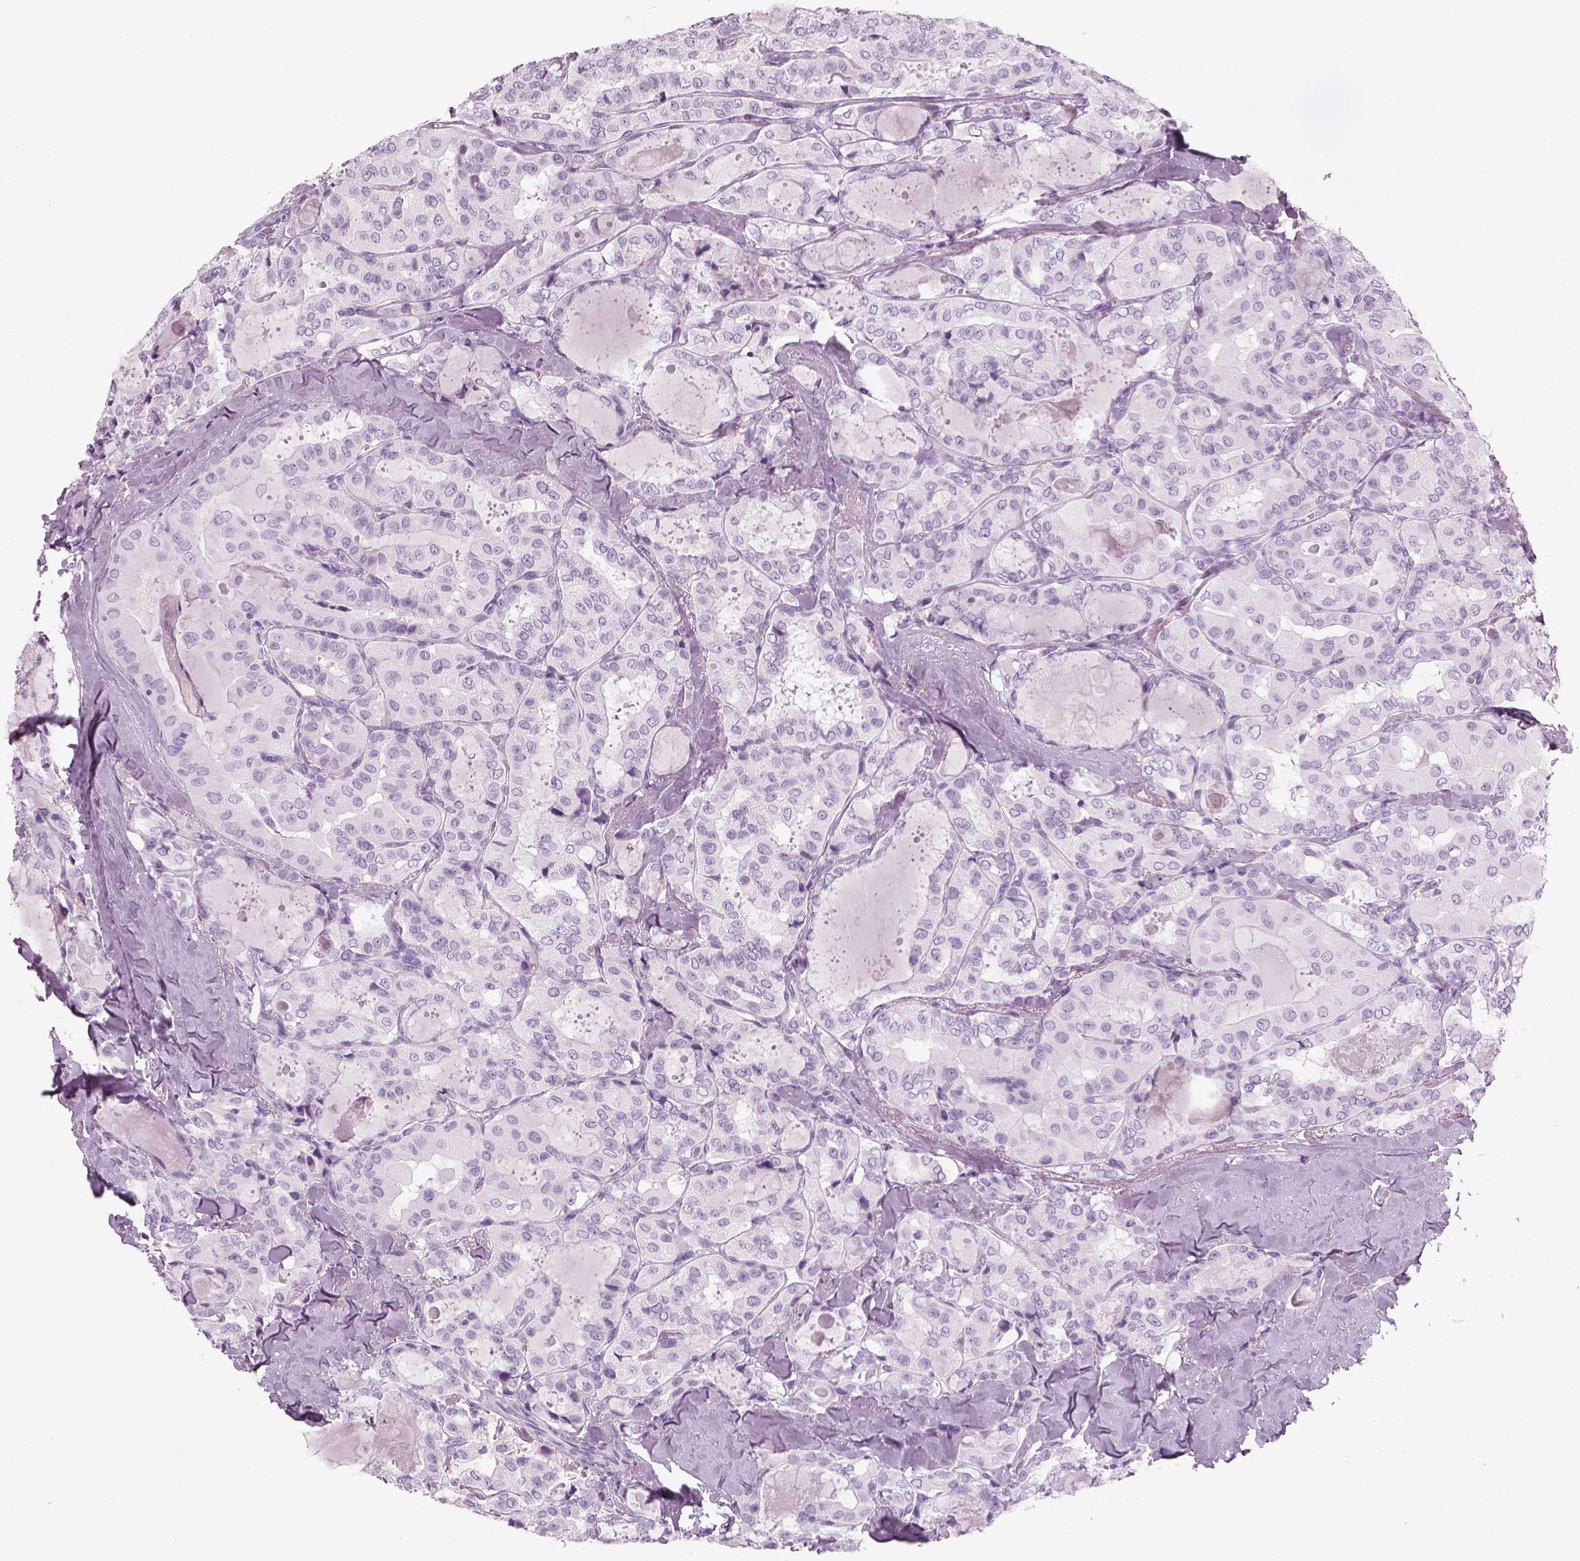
{"staining": {"intensity": "negative", "quantity": "none", "location": "none"}, "tissue": "thyroid cancer", "cell_type": "Tumor cells", "image_type": "cancer", "snomed": [{"axis": "morphology", "description": "Papillary adenocarcinoma, NOS"}, {"axis": "topography", "description": "Thyroid gland"}], "caption": "DAB immunohistochemical staining of thyroid papillary adenocarcinoma shows no significant staining in tumor cells.", "gene": "SAG", "patient": {"sex": "female", "age": 41}}